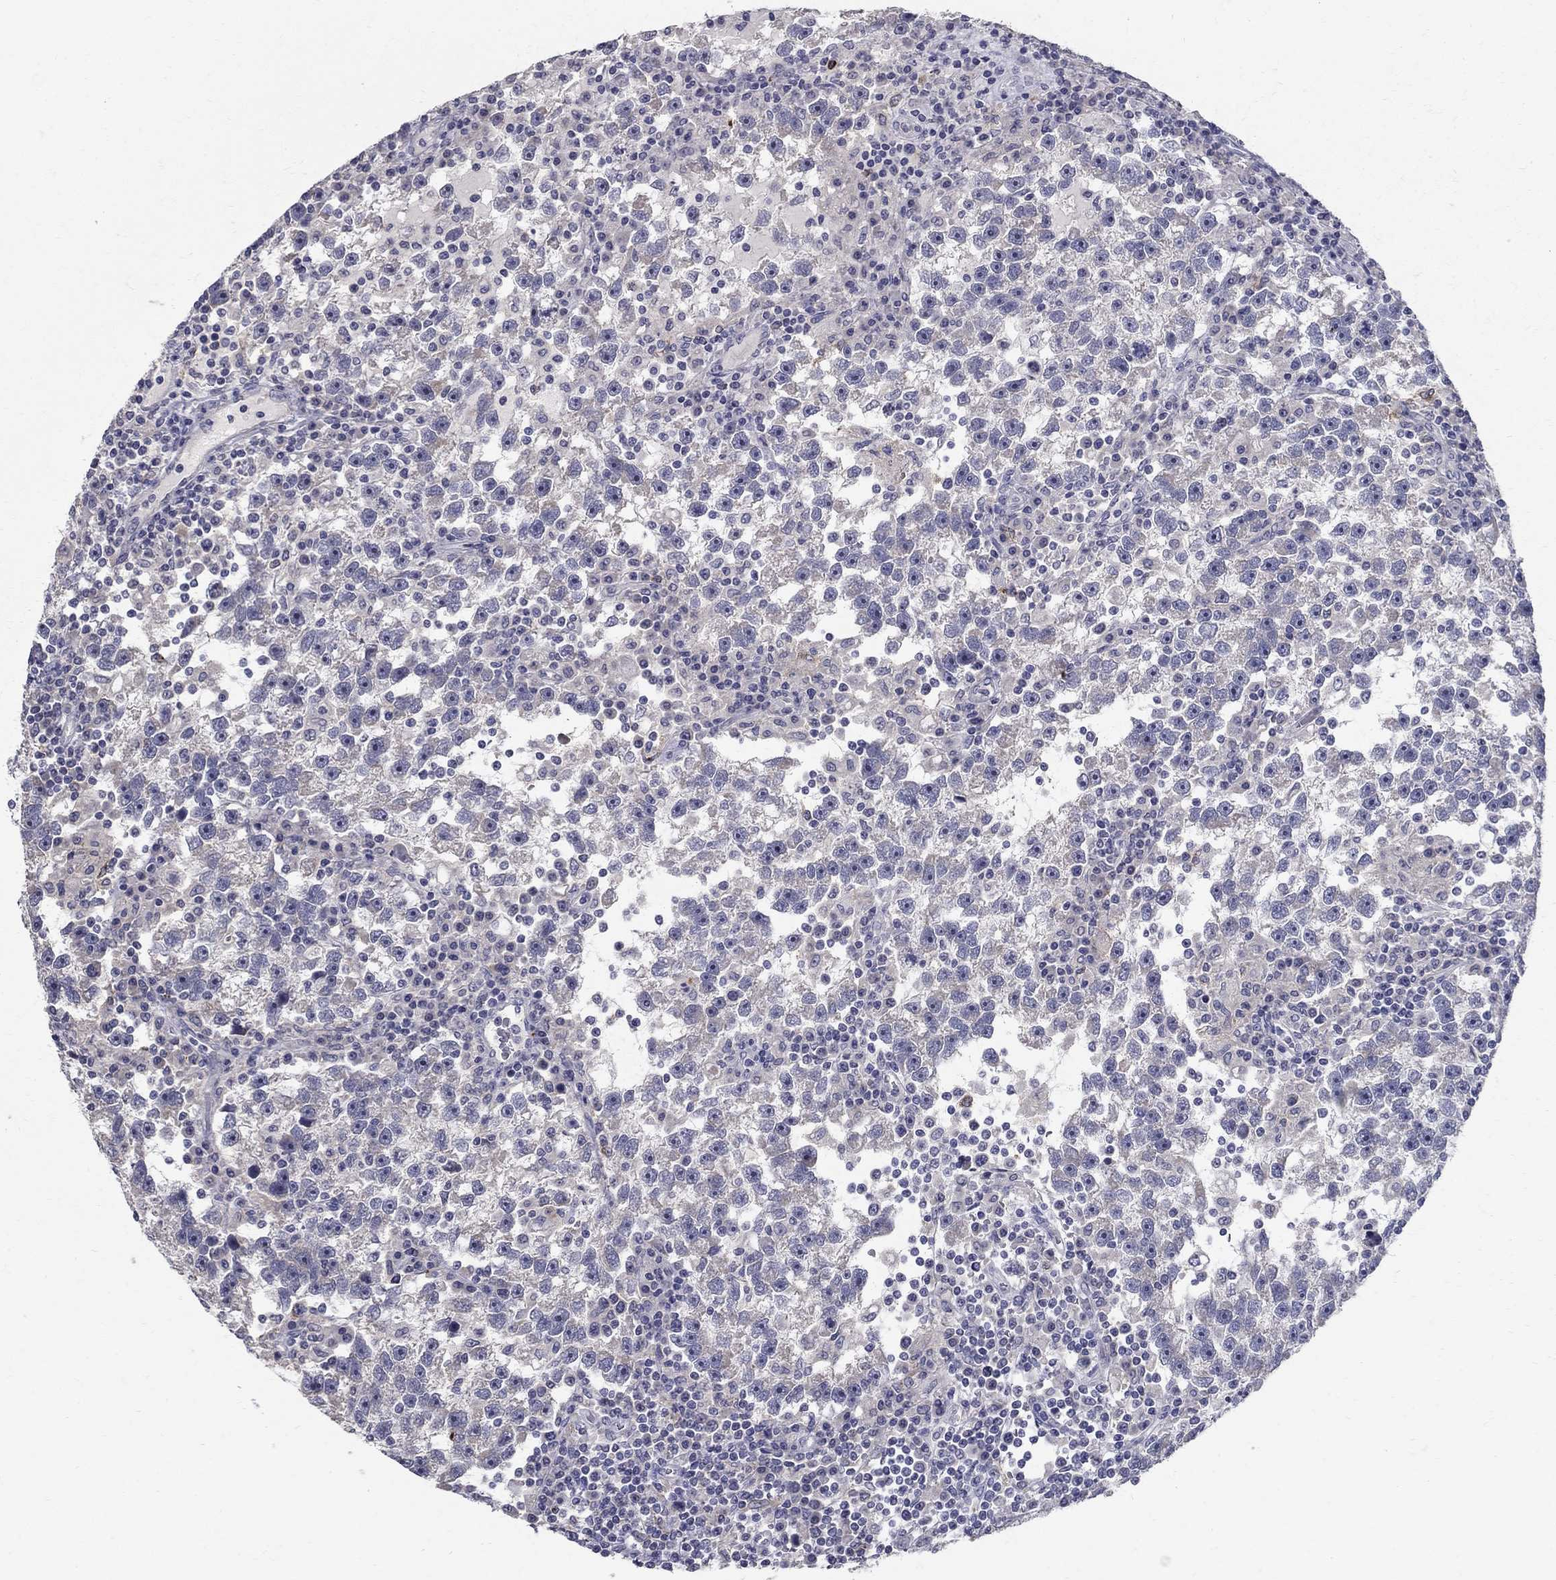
{"staining": {"intensity": "negative", "quantity": "none", "location": "none"}, "tissue": "testis cancer", "cell_type": "Tumor cells", "image_type": "cancer", "snomed": [{"axis": "morphology", "description": "Seminoma, NOS"}, {"axis": "topography", "description": "Testis"}], "caption": "Immunohistochemical staining of testis seminoma exhibits no significant expression in tumor cells.", "gene": "TP53TG5", "patient": {"sex": "male", "age": 47}}